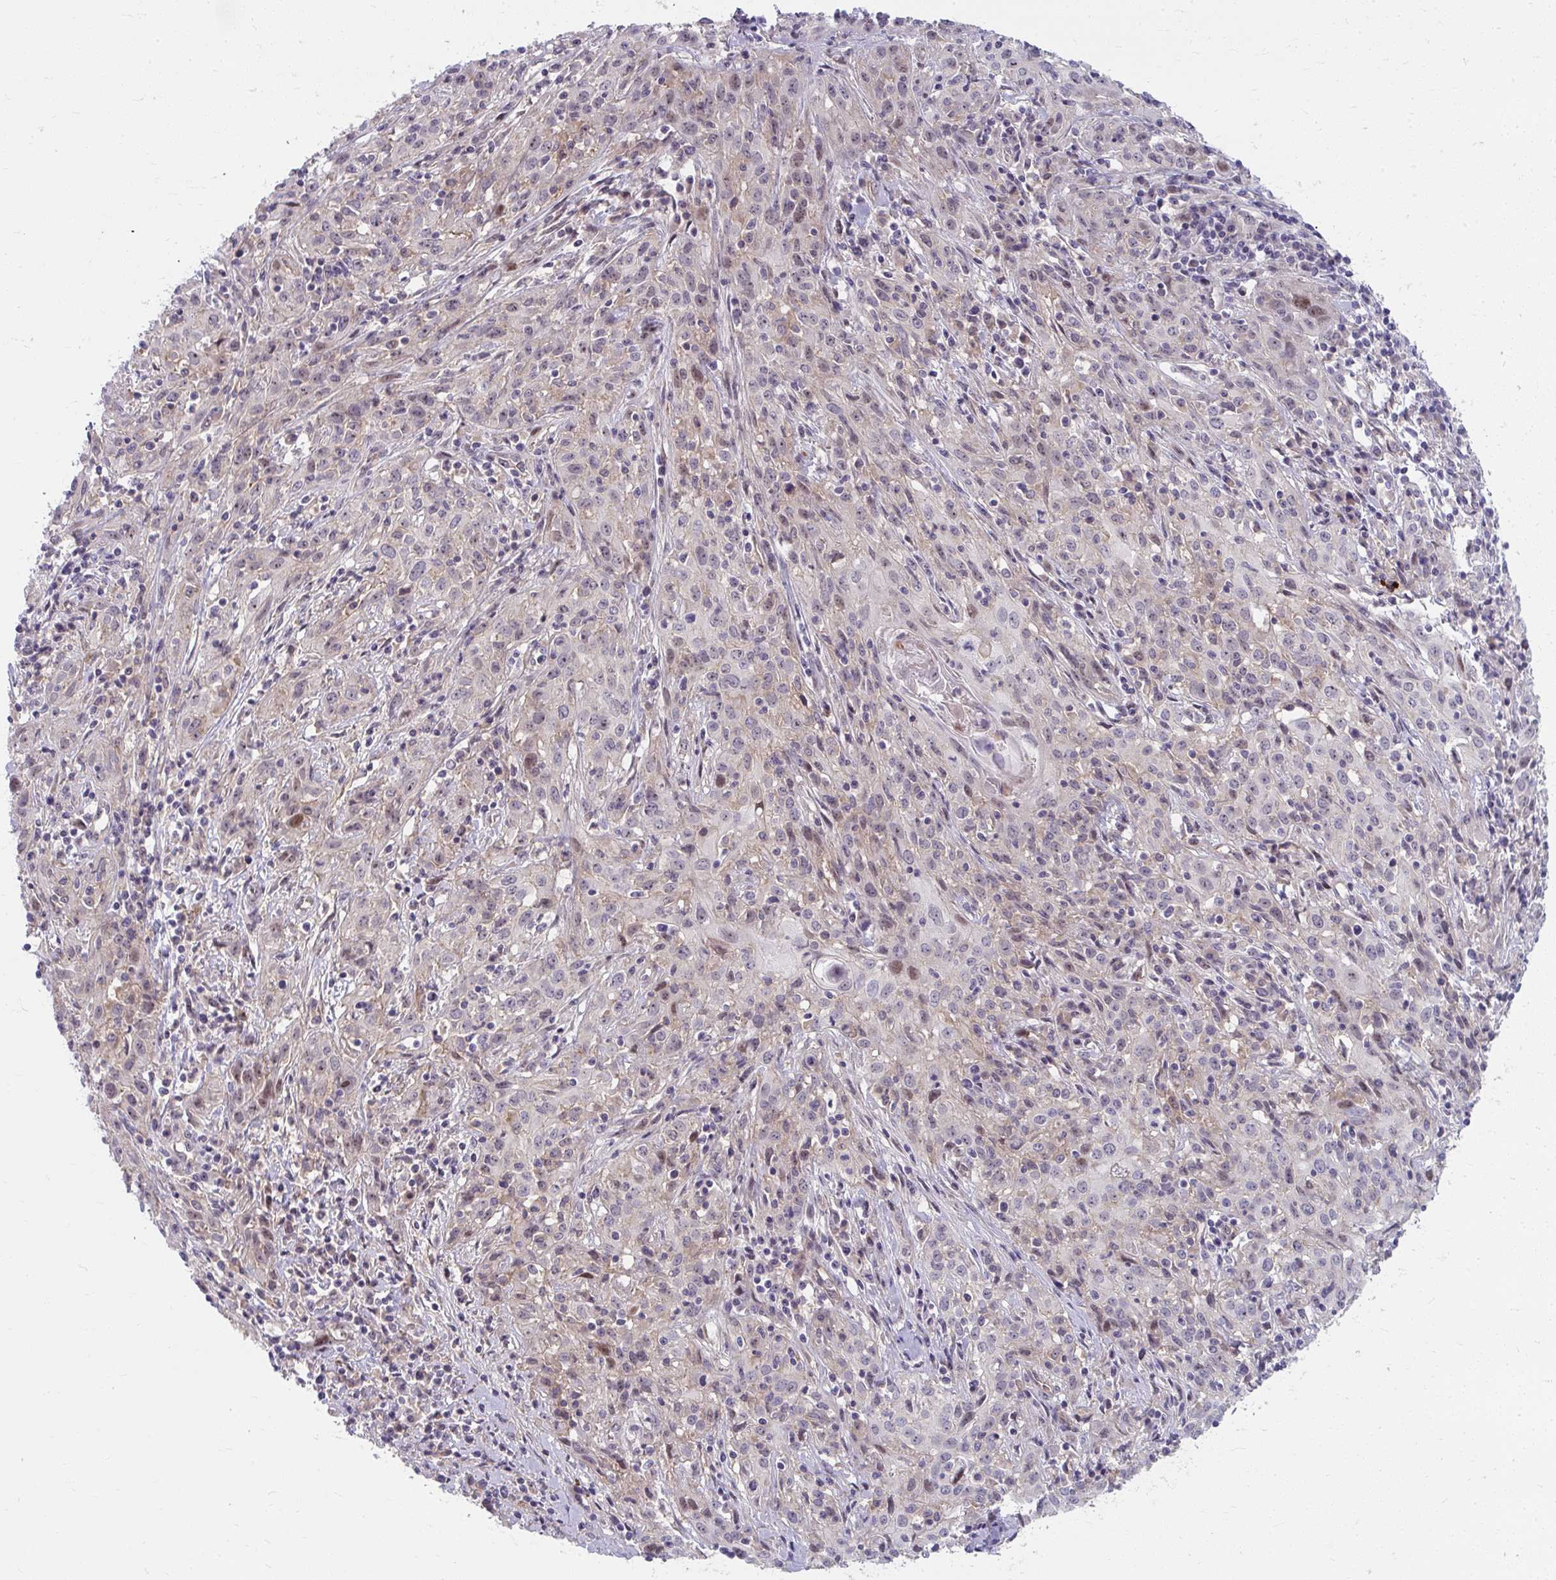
{"staining": {"intensity": "moderate", "quantity": "<25%", "location": "nuclear"}, "tissue": "cervical cancer", "cell_type": "Tumor cells", "image_type": "cancer", "snomed": [{"axis": "morphology", "description": "Squamous cell carcinoma, NOS"}, {"axis": "topography", "description": "Cervix"}], "caption": "A brown stain highlights moderate nuclear positivity of a protein in human cervical cancer (squamous cell carcinoma) tumor cells.", "gene": "MUS81", "patient": {"sex": "female", "age": 57}}